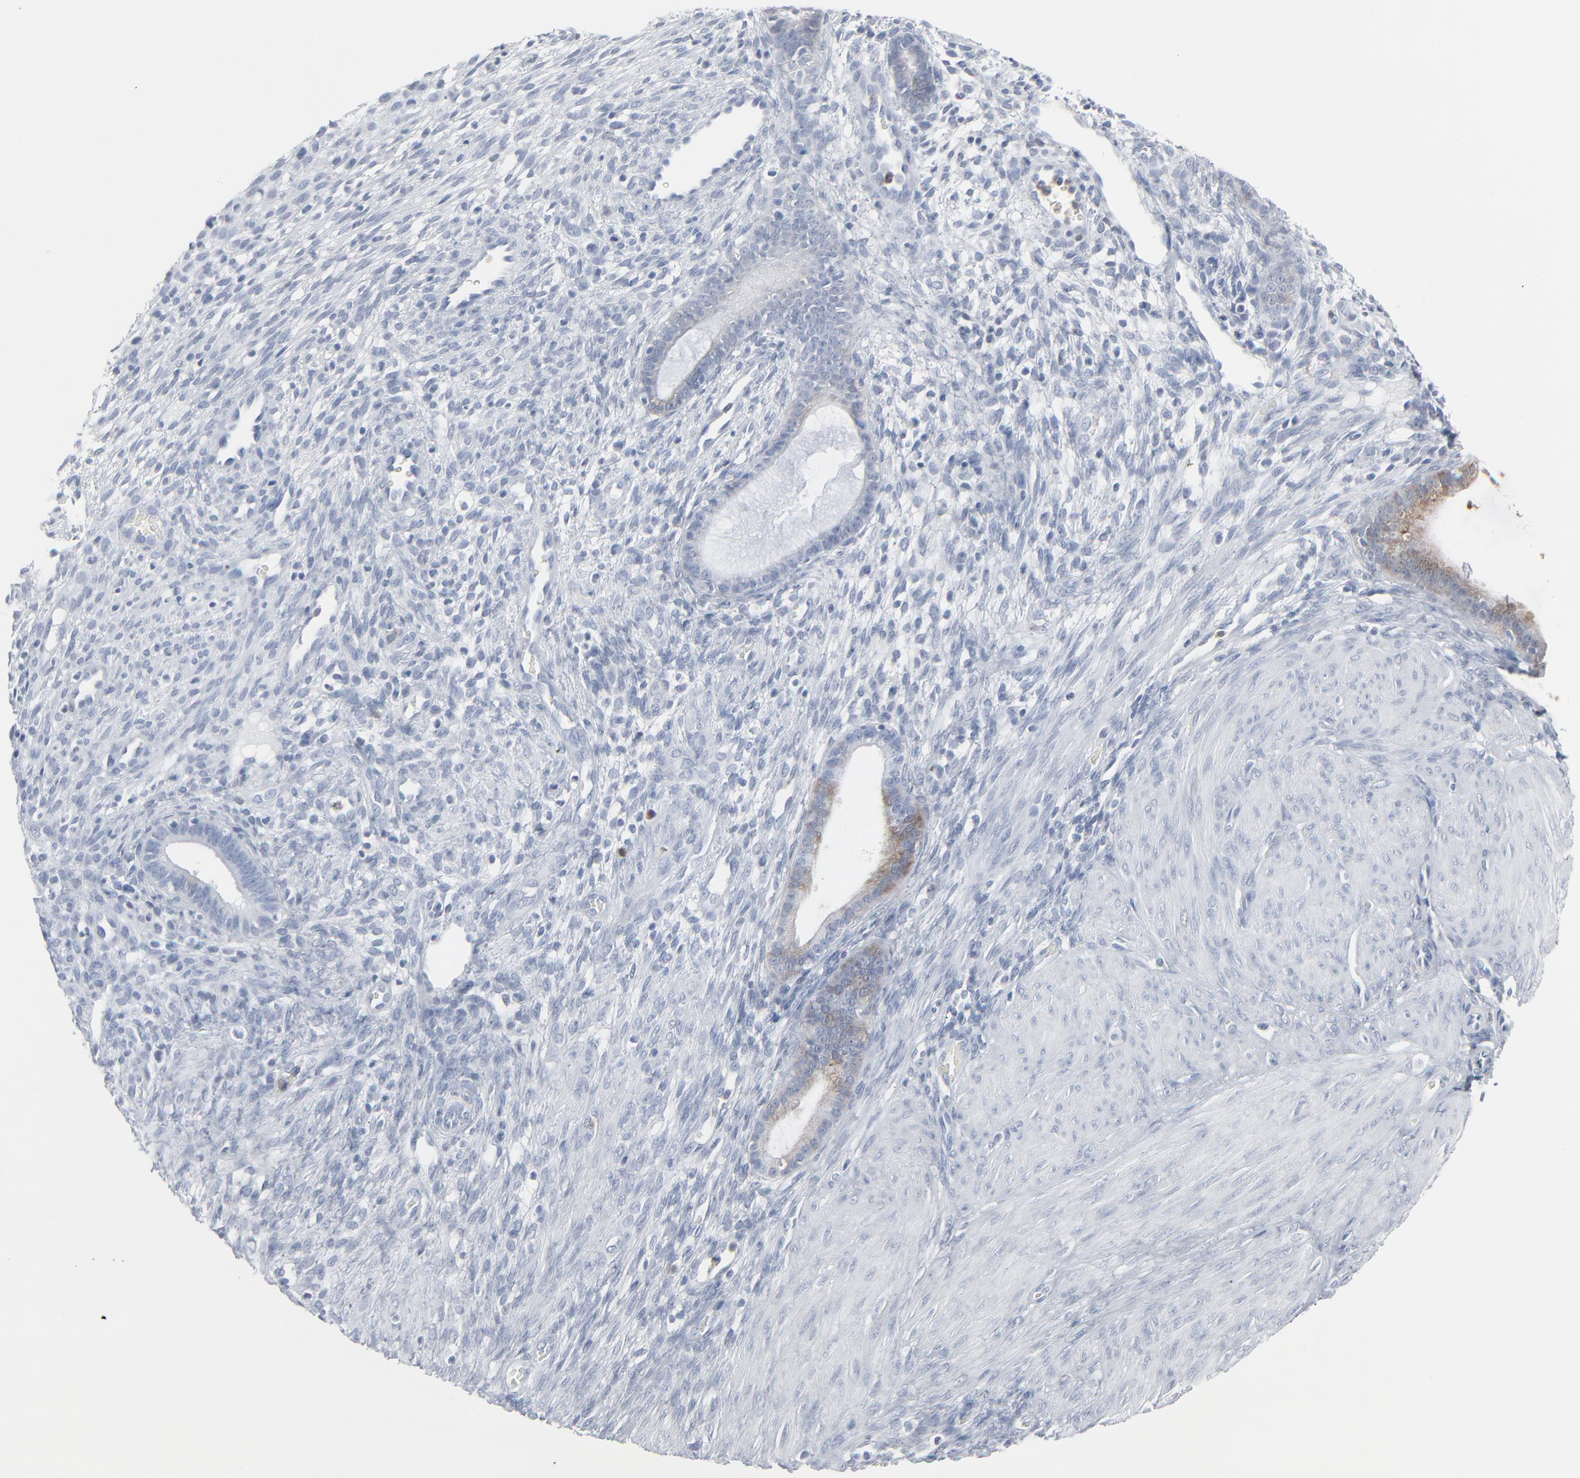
{"staining": {"intensity": "negative", "quantity": "none", "location": "none"}, "tissue": "endometrium", "cell_type": "Cells in endometrial stroma", "image_type": "normal", "snomed": [{"axis": "morphology", "description": "Normal tissue, NOS"}, {"axis": "topography", "description": "Endometrium"}], "caption": "A micrograph of endometrium stained for a protein reveals no brown staining in cells in endometrial stroma. (DAB (3,3'-diaminobenzidine) IHC with hematoxylin counter stain).", "gene": "PHGDH", "patient": {"sex": "female", "age": 72}}